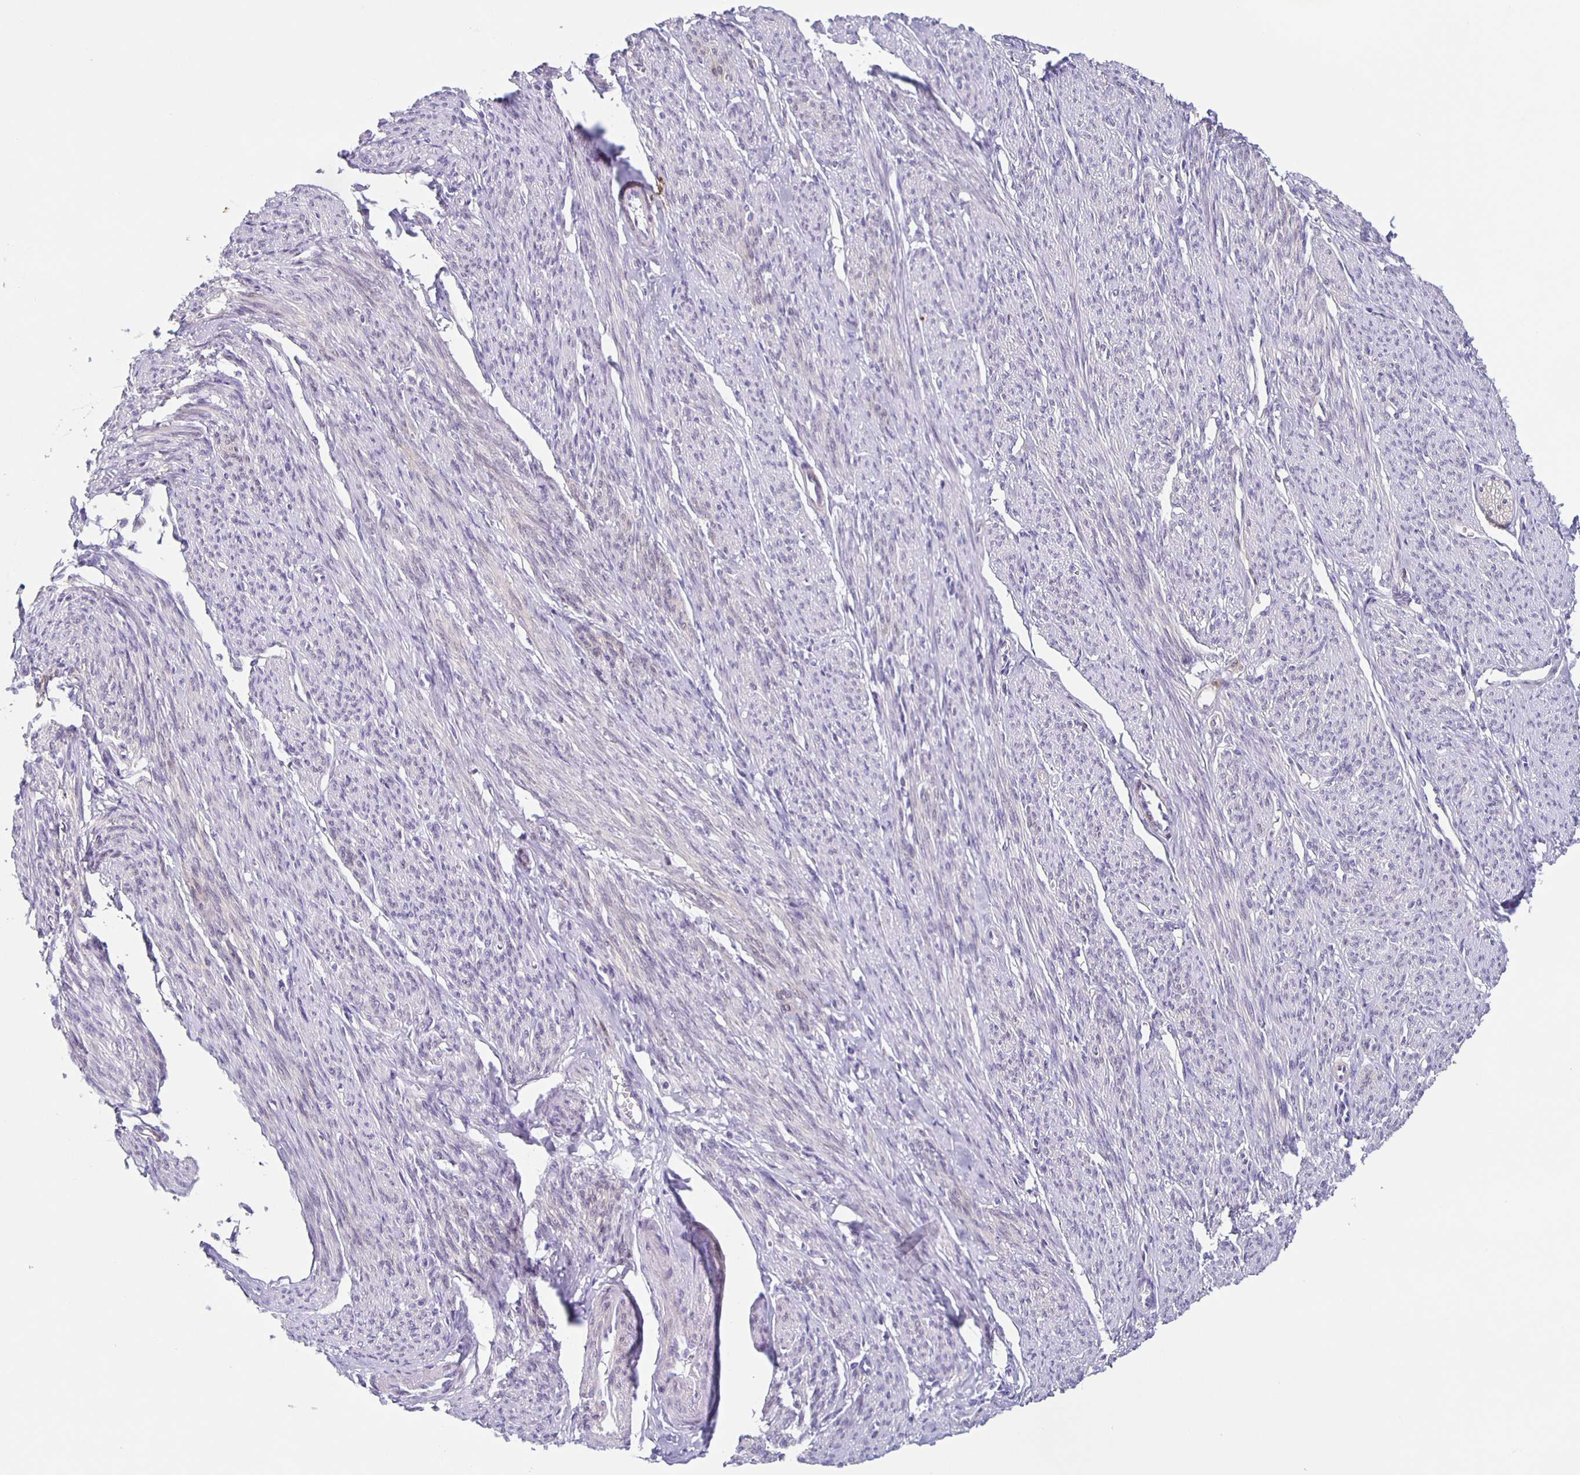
{"staining": {"intensity": "weak", "quantity": "25%-75%", "location": "cytoplasmic/membranous"}, "tissue": "smooth muscle", "cell_type": "Smooth muscle cells", "image_type": "normal", "snomed": [{"axis": "morphology", "description": "Normal tissue, NOS"}, {"axis": "topography", "description": "Smooth muscle"}], "caption": "Immunohistochemistry (IHC) photomicrograph of benign smooth muscle: smooth muscle stained using IHC reveals low levels of weak protein expression localized specifically in the cytoplasmic/membranous of smooth muscle cells, appearing as a cytoplasmic/membranous brown color.", "gene": "TPPP", "patient": {"sex": "female", "age": 65}}